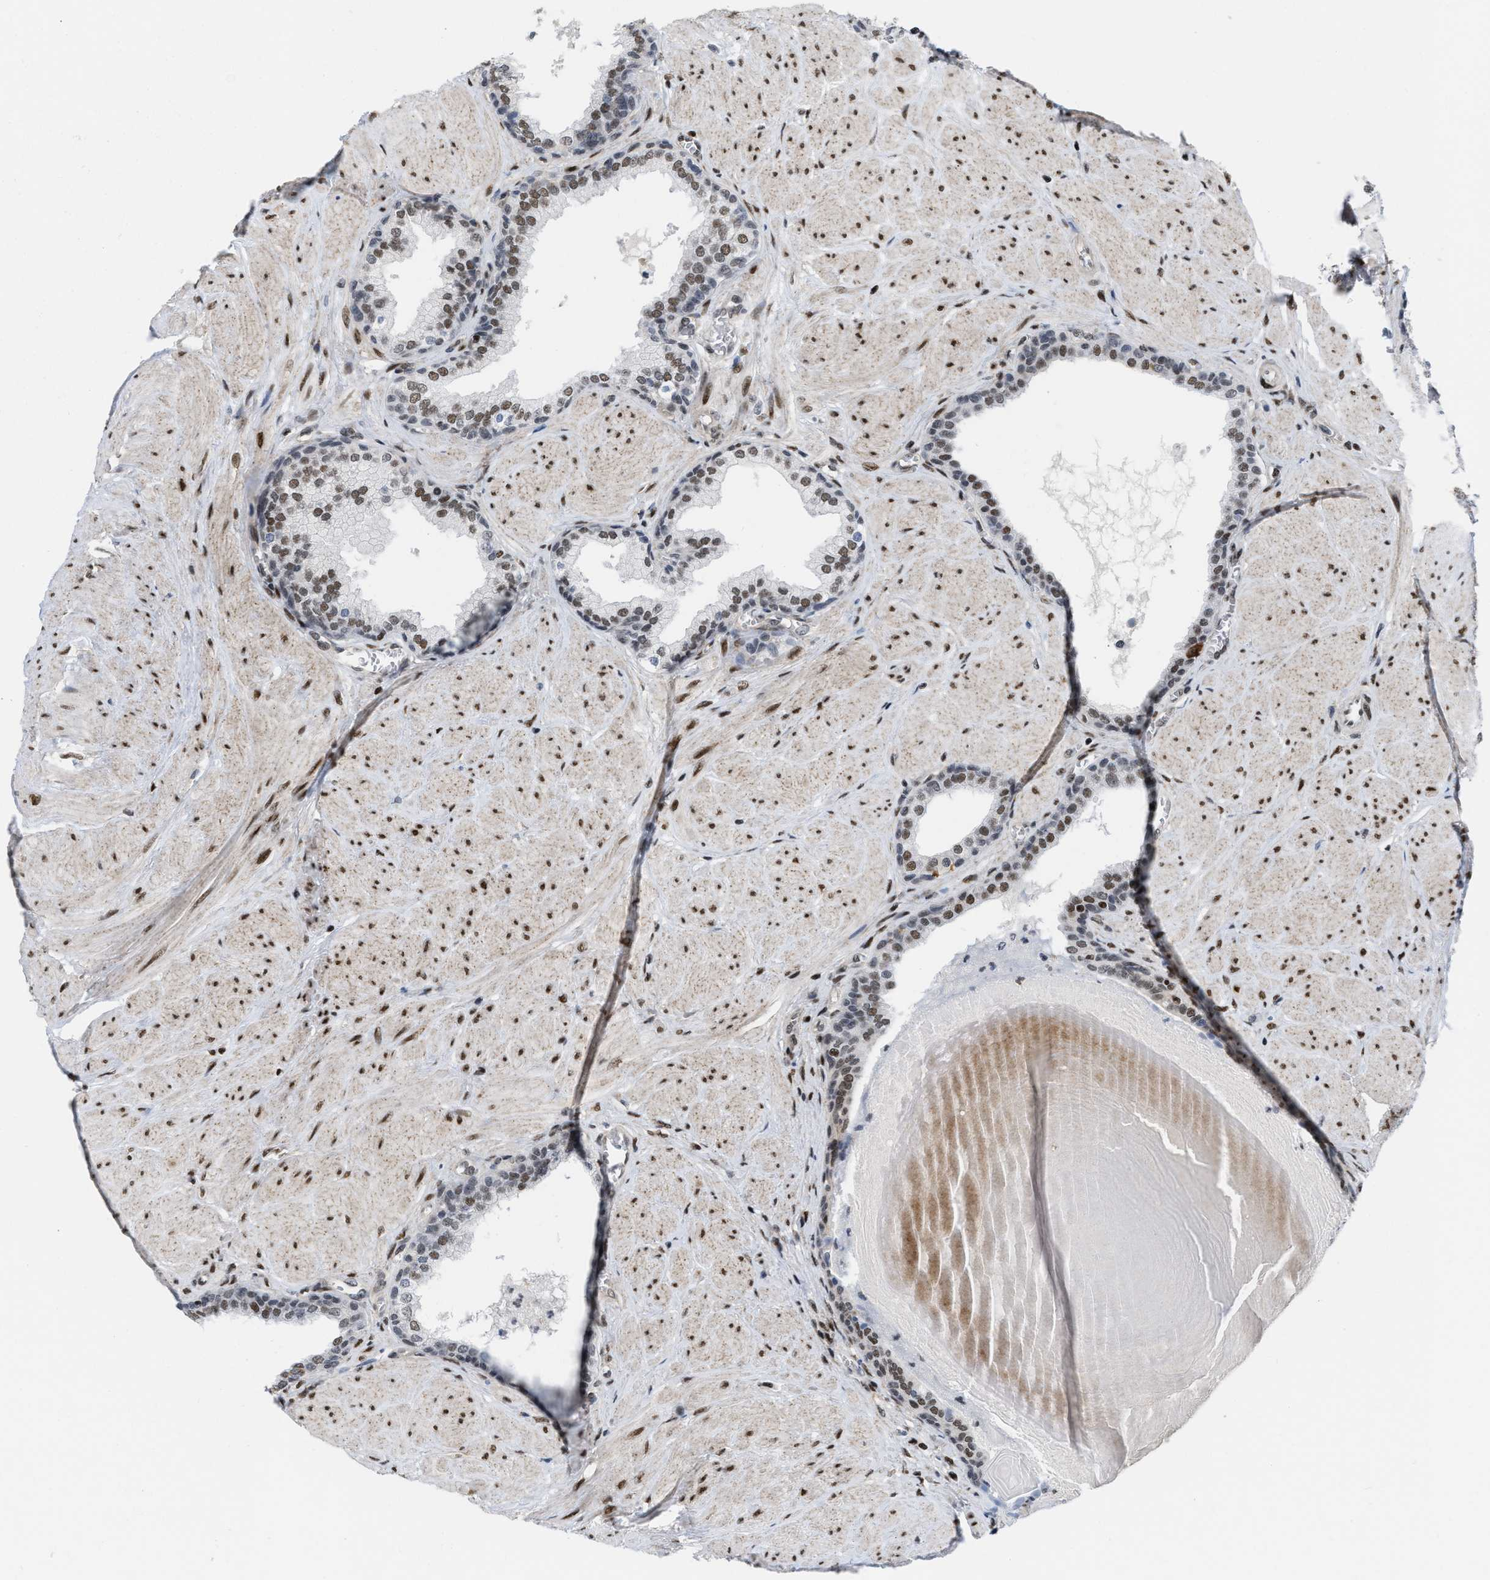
{"staining": {"intensity": "moderate", "quantity": ">75%", "location": "nuclear"}, "tissue": "prostate", "cell_type": "Glandular cells", "image_type": "normal", "snomed": [{"axis": "morphology", "description": "Normal tissue, NOS"}, {"axis": "topography", "description": "Prostate"}], "caption": "A medium amount of moderate nuclear expression is appreciated in approximately >75% of glandular cells in benign prostate. The protein of interest is stained brown, and the nuclei are stained in blue (DAB (3,3'-diaminobenzidine) IHC with brightfield microscopy, high magnification).", "gene": "MIER1", "patient": {"sex": "male", "age": 51}}